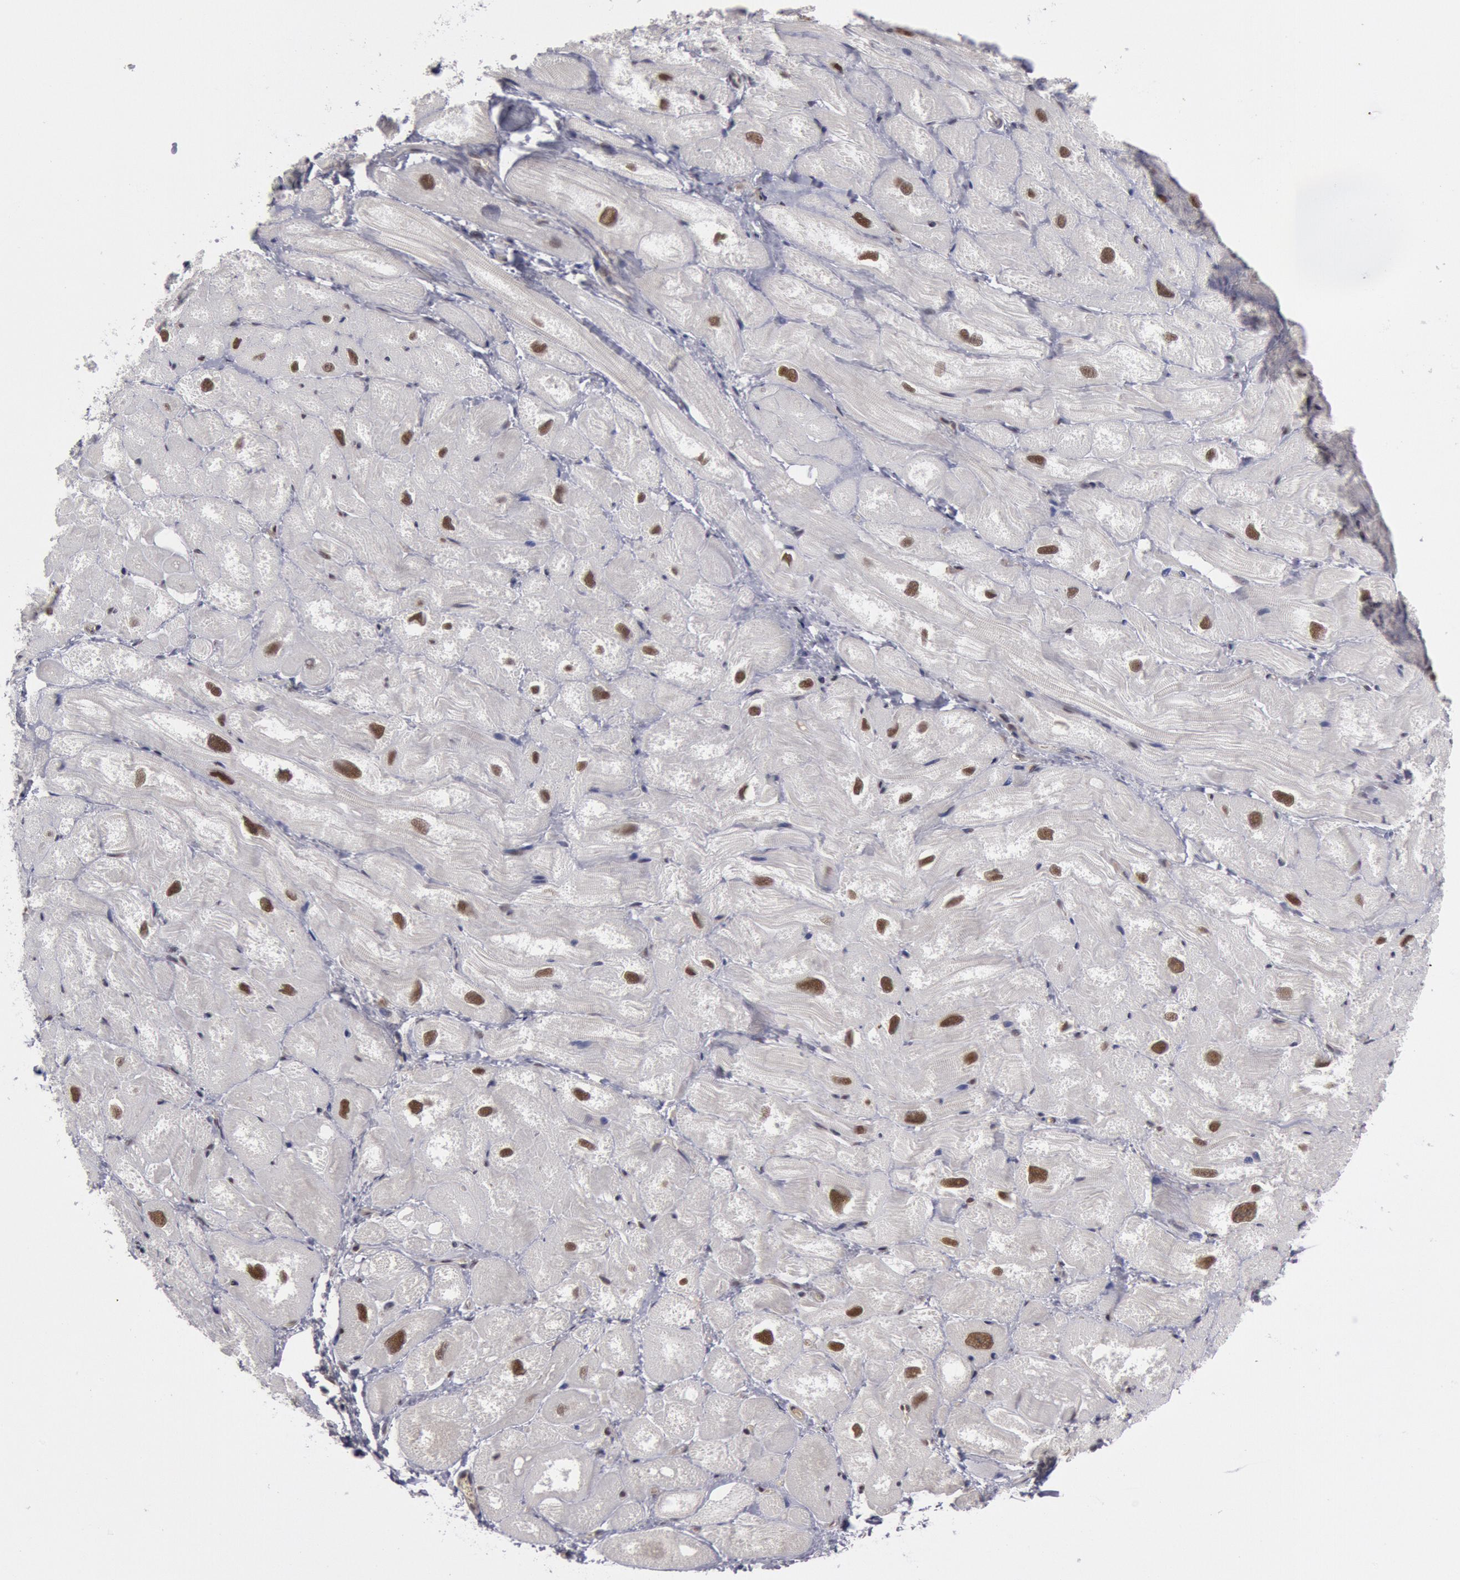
{"staining": {"intensity": "negative", "quantity": "none", "location": "none"}, "tissue": "heart muscle", "cell_type": "Cardiomyocytes", "image_type": "normal", "snomed": [{"axis": "morphology", "description": "Normal tissue, NOS"}, {"axis": "topography", "description": "Heart"}], "caption": "Heart muscle was stained to show a protein in brown. There is no significant expression in cardiomyocytes. (Stains: DAB immunohistochemistry (IHC) with hematoxylin counter stain, Microscopy: brightfield microscopy at high magnification).", "gene": "PPP4R3B", "patient": {"sex": "male", "age": 49}}